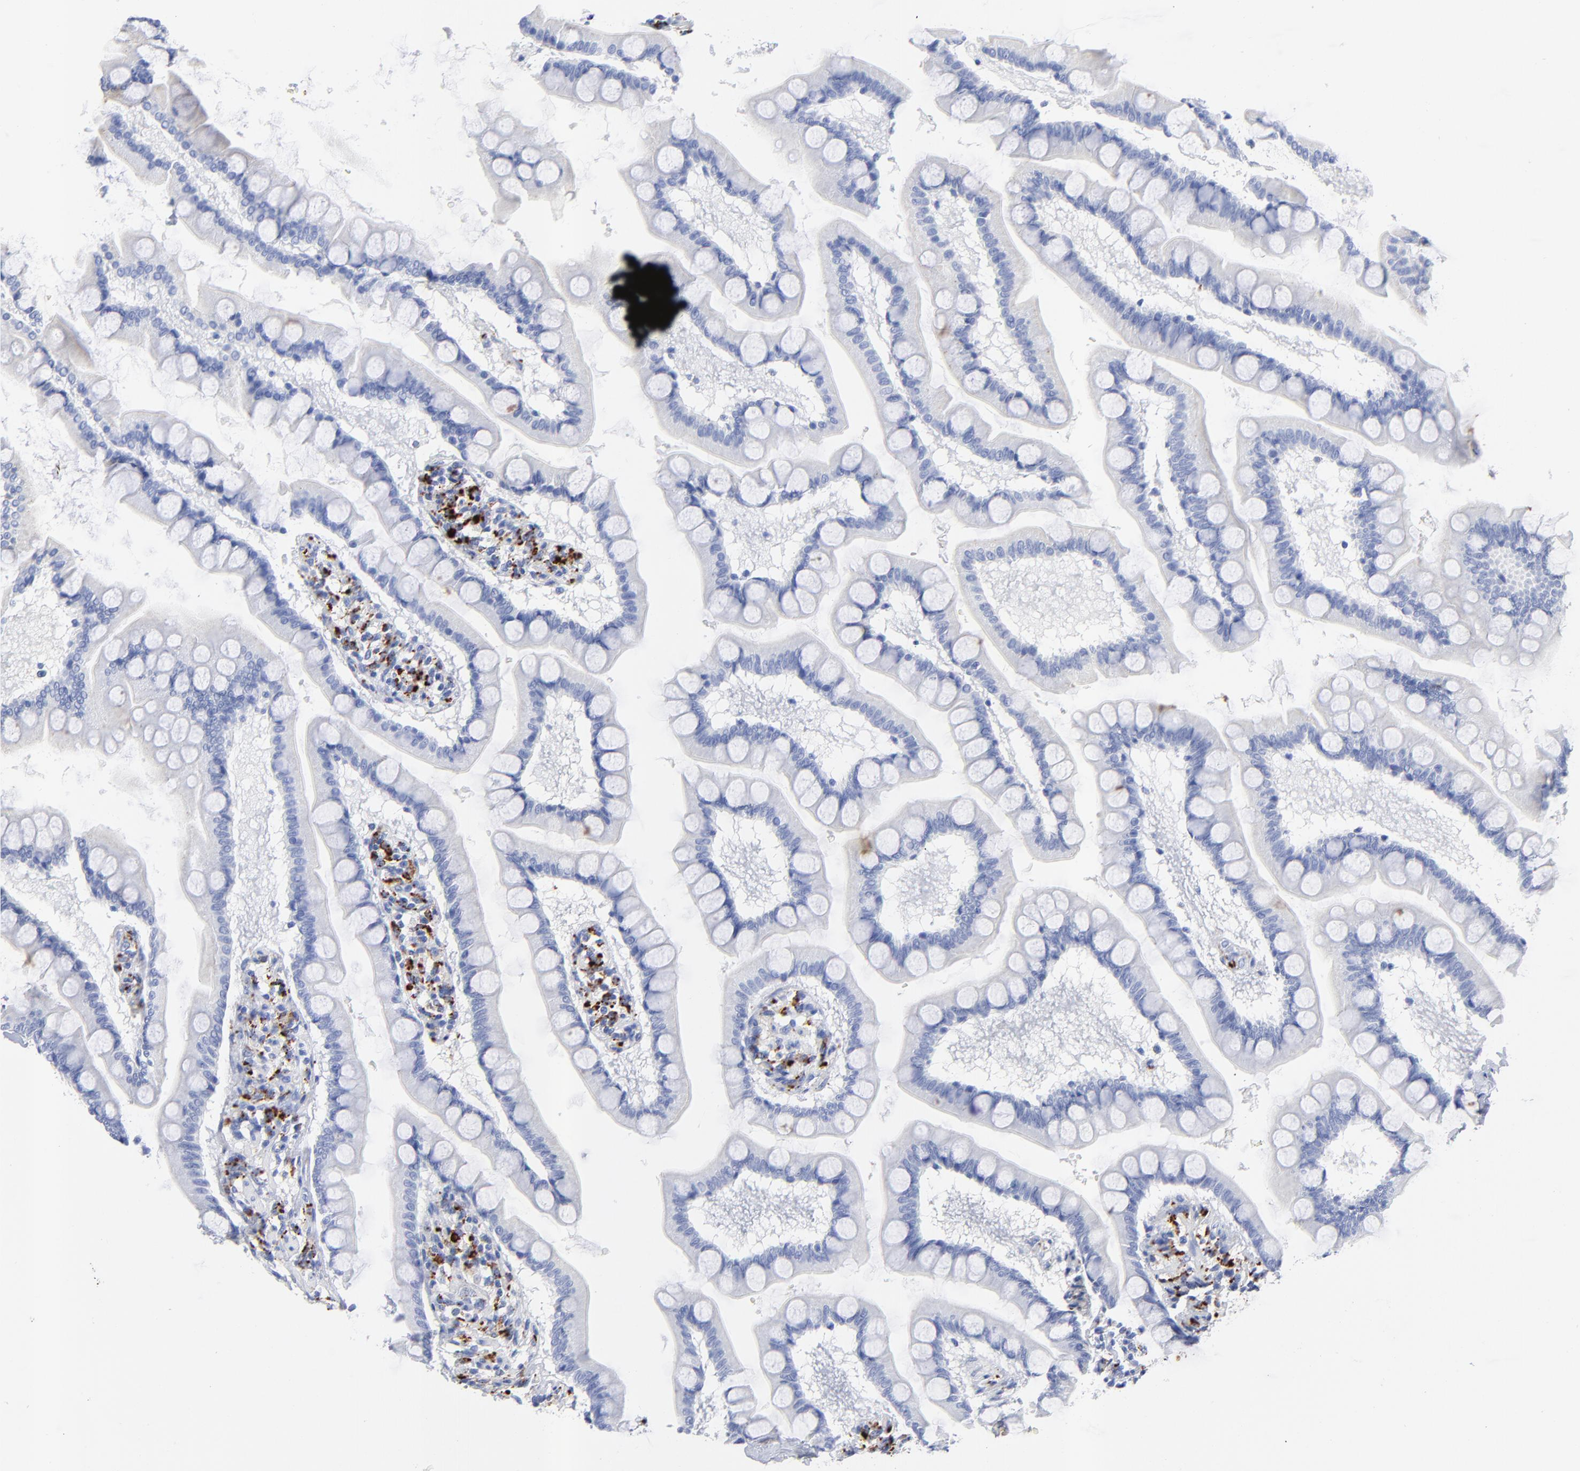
{"staining": {"intensity": "negative", "quantity": "none", "location": "none"}, "tissue": "small intestine", "cell_type": "Glandular cells", "image_type": "normal", "snomed": [{"axis": "morphology", "description": "Normal tissue, NOS"}, {"axis": "topography", "description": "Small intestine"}], "caption": "Human small intestine stained for a protein using immunohistochemistry reveals no positivity in glandular cells.", "gene": "CPVL", "patient": {"sex": "male", "age": 41}}